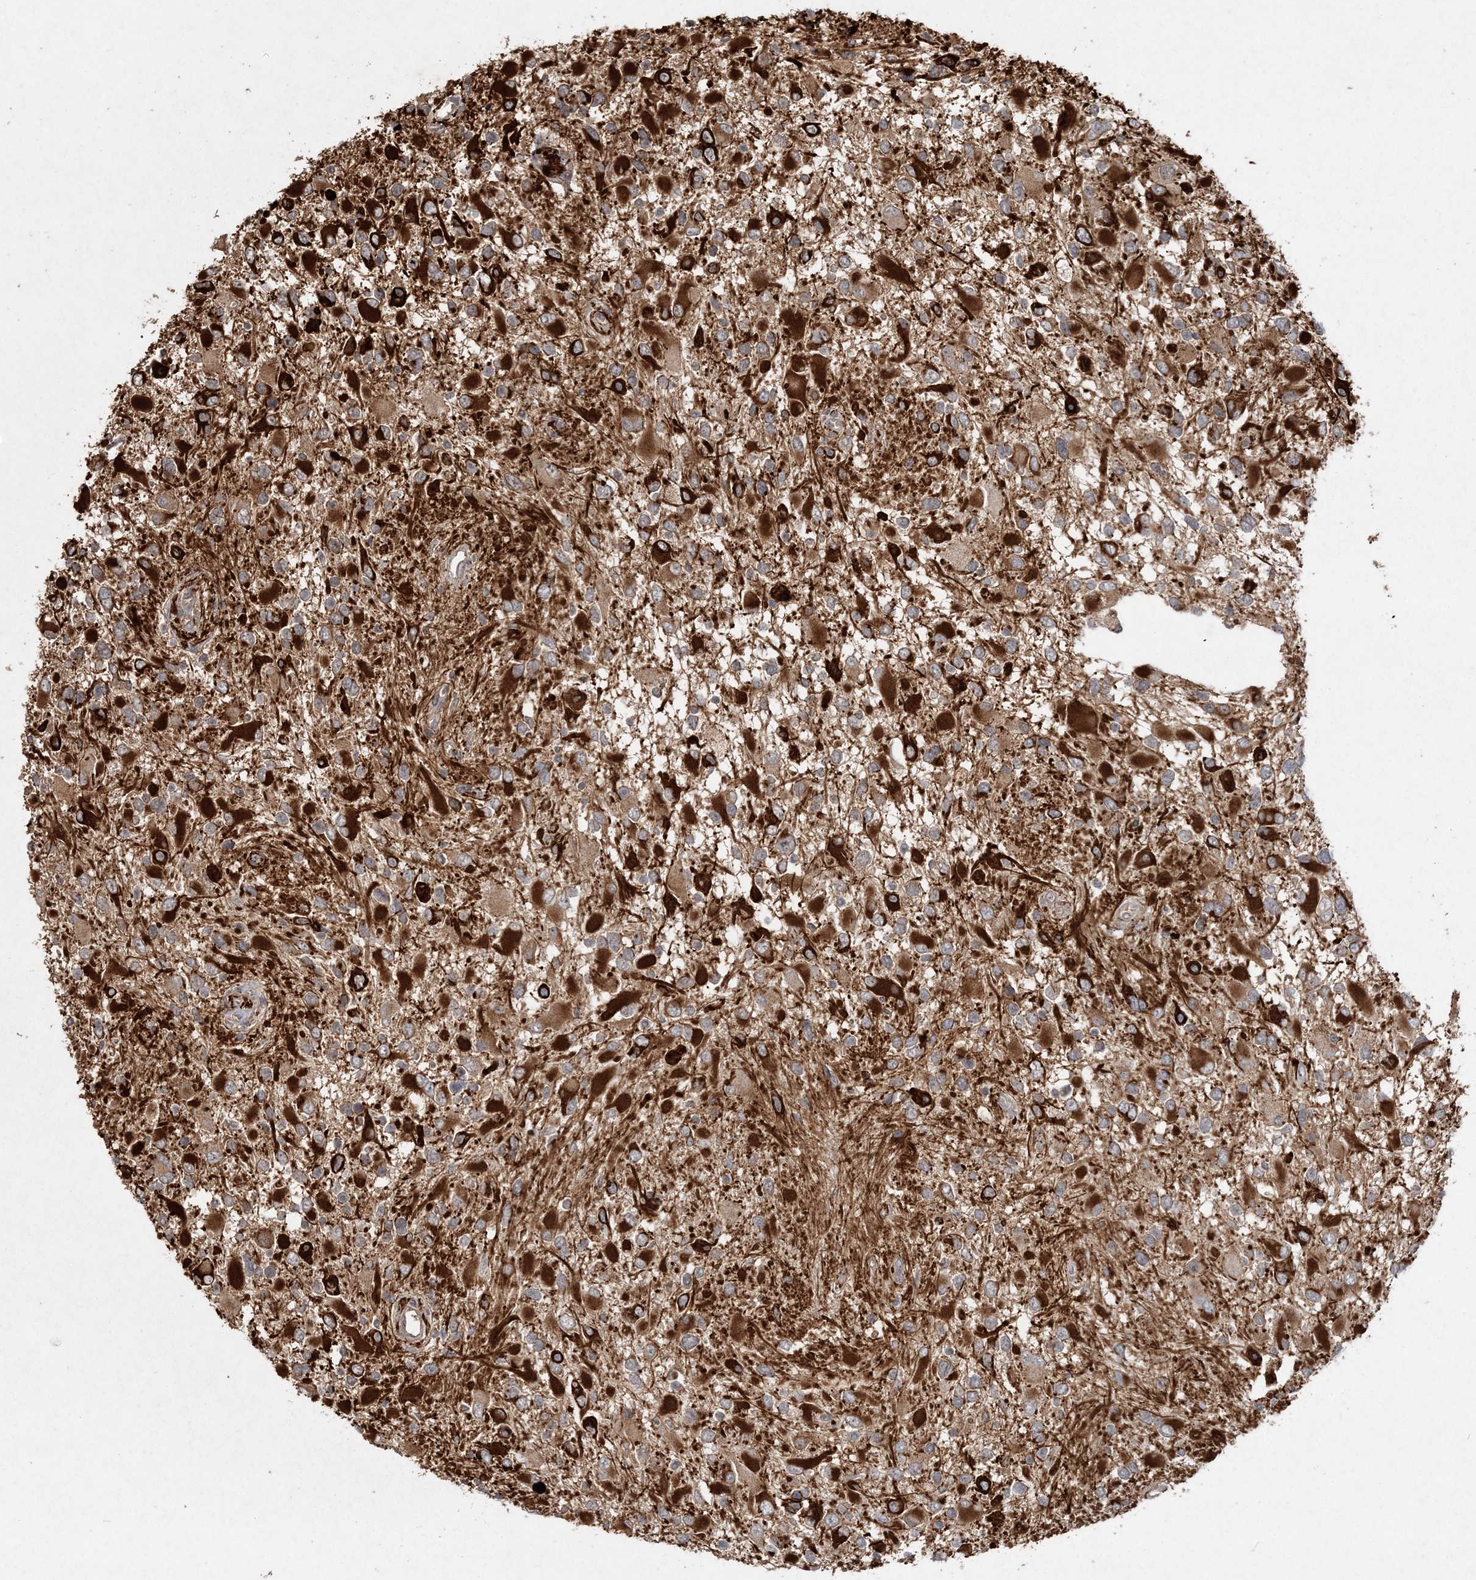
{"staining": {"intensity": "strong", "quantity": "25%-75%", "location": "cytoplasmic/membranous"}, "tissue": "glioma", "cell_type": "Tumor cells", "image_type": "cancer", "snomed": [{"axis": "morphology", "description": "Glioma, malignant, High grade"}, {"axis": "topography", "description": "Brain"}], "caption": "High-grade glioma (malignant) was stained to show a protein in brown. There is high levels of strong cytoplasmic/membranous staining in about 25%-75% of tumor cells.", "gene": "SPRY1", "patient": {"sex": "male", "age": 53}}